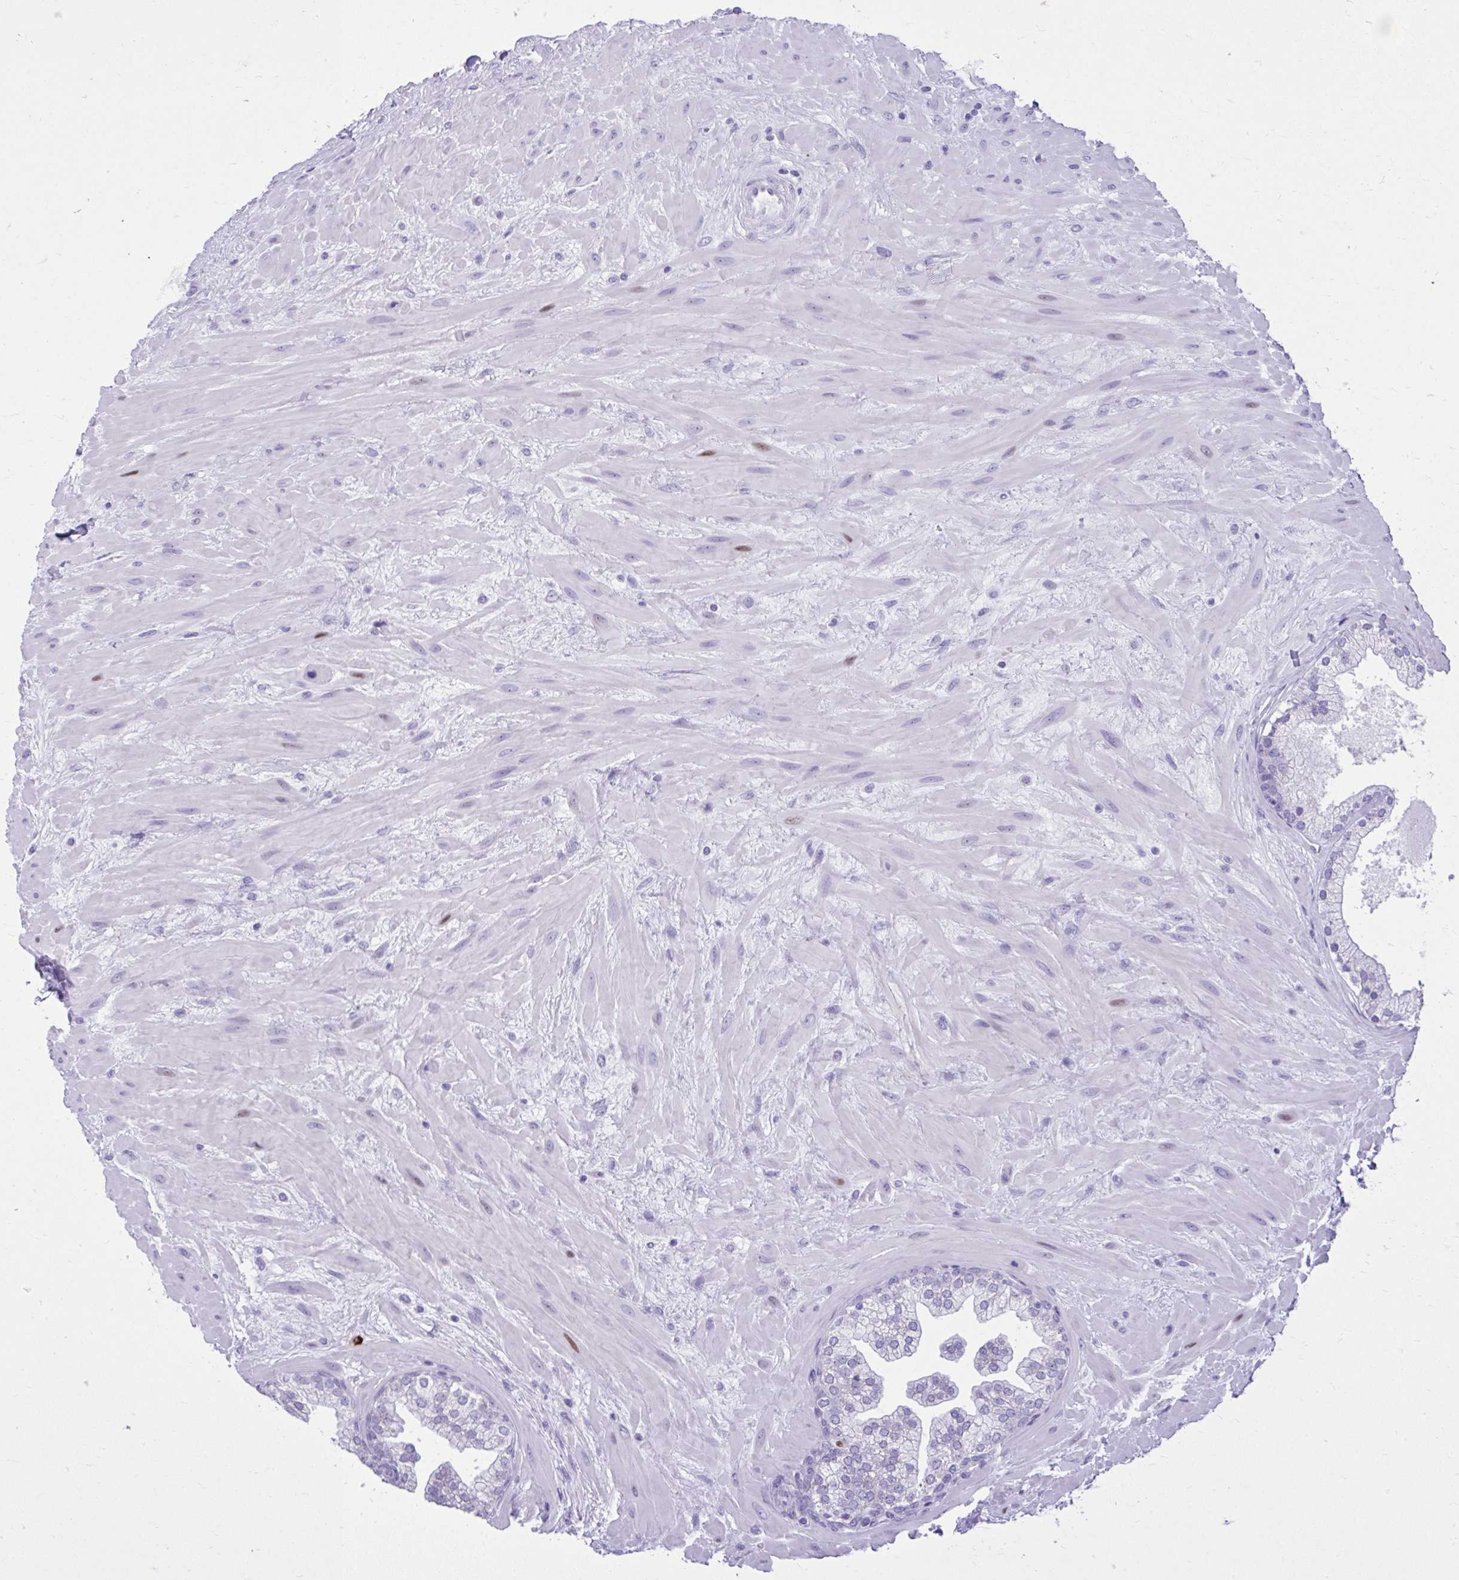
{"staining": {"intensity": "negative", "quantity": "none", "location": "none"}, "tissue": "prostate", "cell_type": "Glandular cells", "image_type": "normal", "snomed": [{"axis": "morphology", "description": "Normal tissue, NOS"}, {"axis": "topography", "description": "Prostate"}, {"axis": "topography", "description": "Peripheral nerve tissue"}], "caption": "This is an immunohistochemistry image of benign prostate. There is no staining in glandular cells.", "gene": "RALYL", "patient": {"sex": "male", "age": 61}}